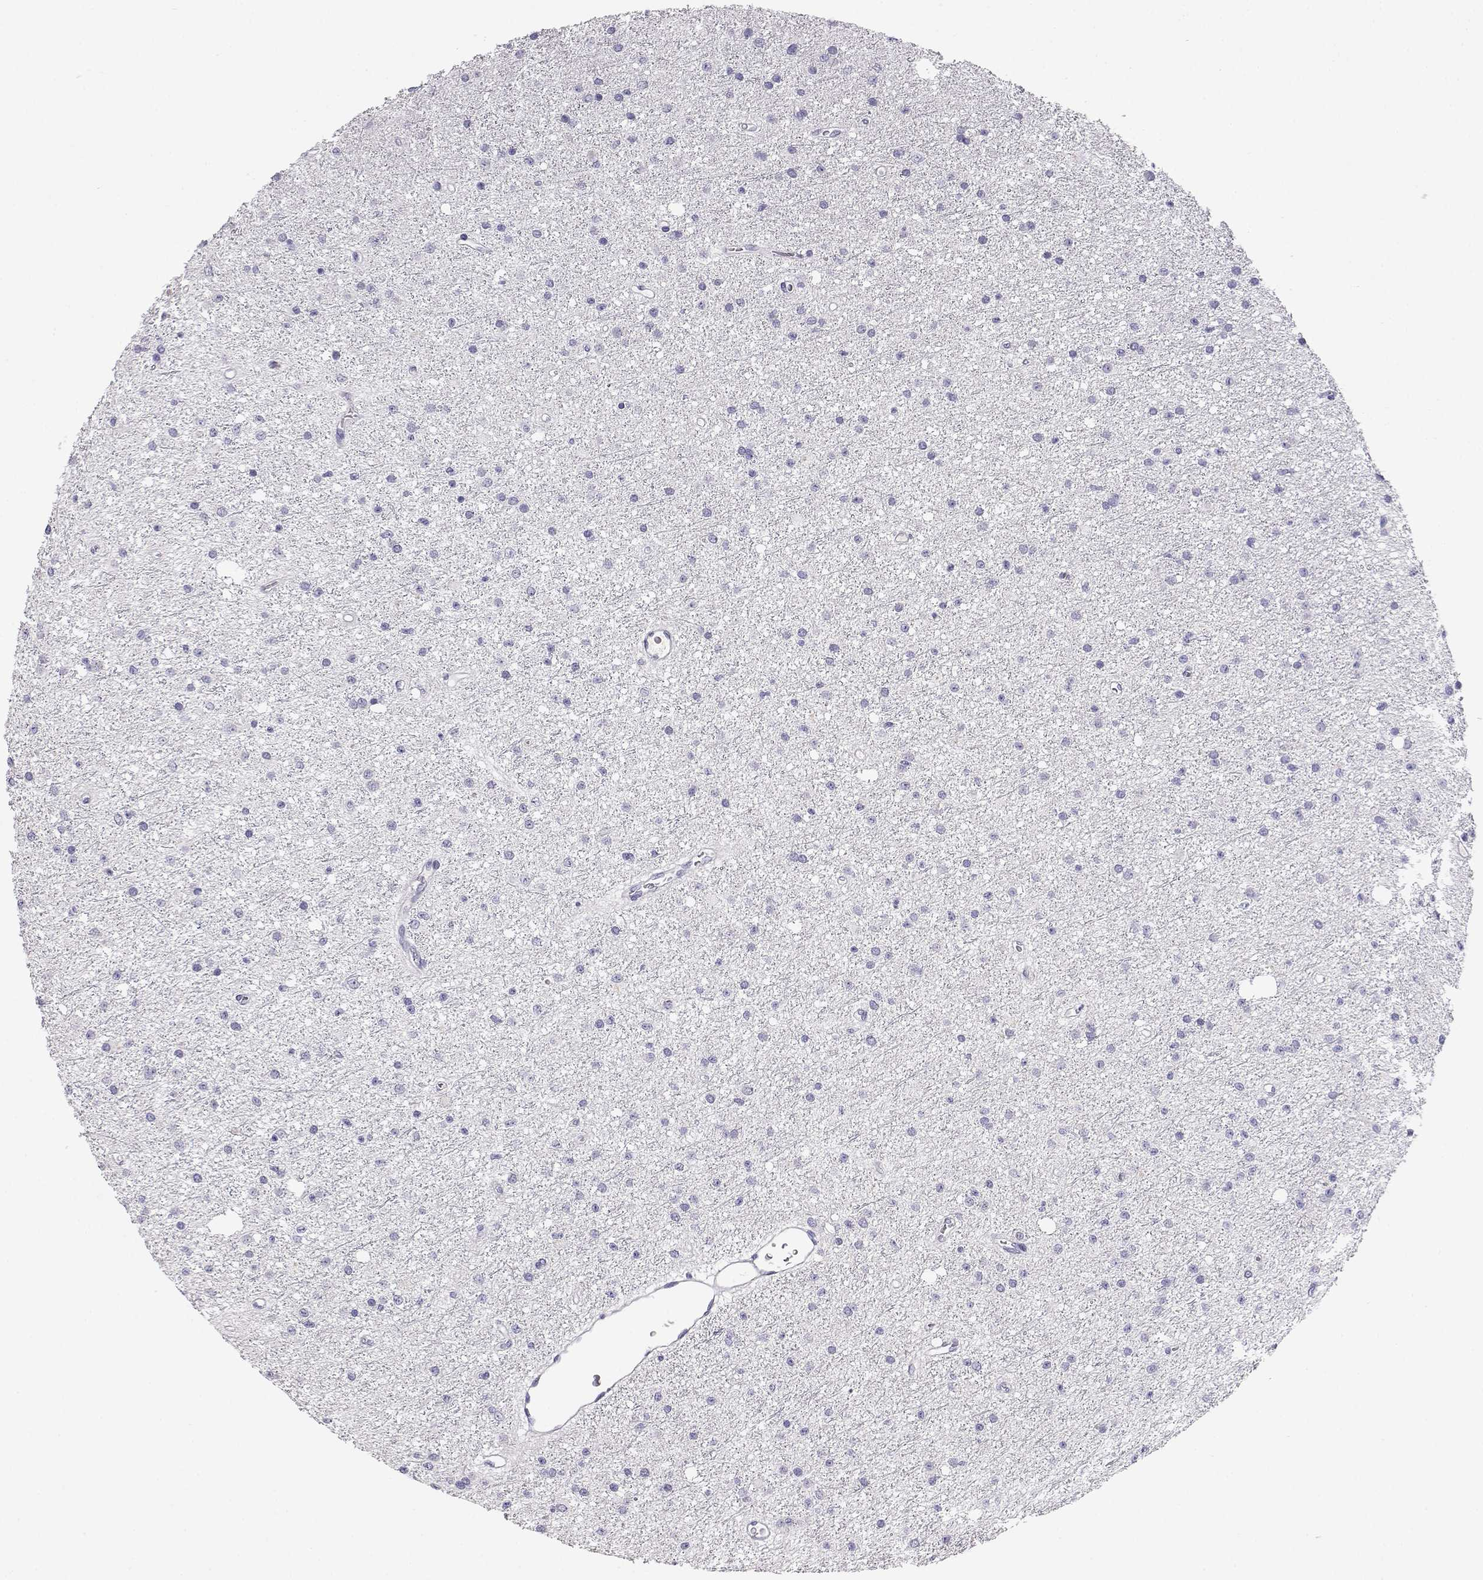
{"staining": {"intensity": "negative", "quantity": "none", "location": "none"}, "tissue": "glioma", "cell_type": "Tumor cells", "image_type": "cancer", "snomed": [{"axis": "morphology", "description": "Glioma, malignant, Low grade"}, {"axis": "topography", "description": "Brain"}], "caption": "Malignant glioma (low-grade) stained for a protein using IHC exhibits no expression tumor cells.", "gene": "CDHR1", "patient": {"sex": "male", "age": 27}}